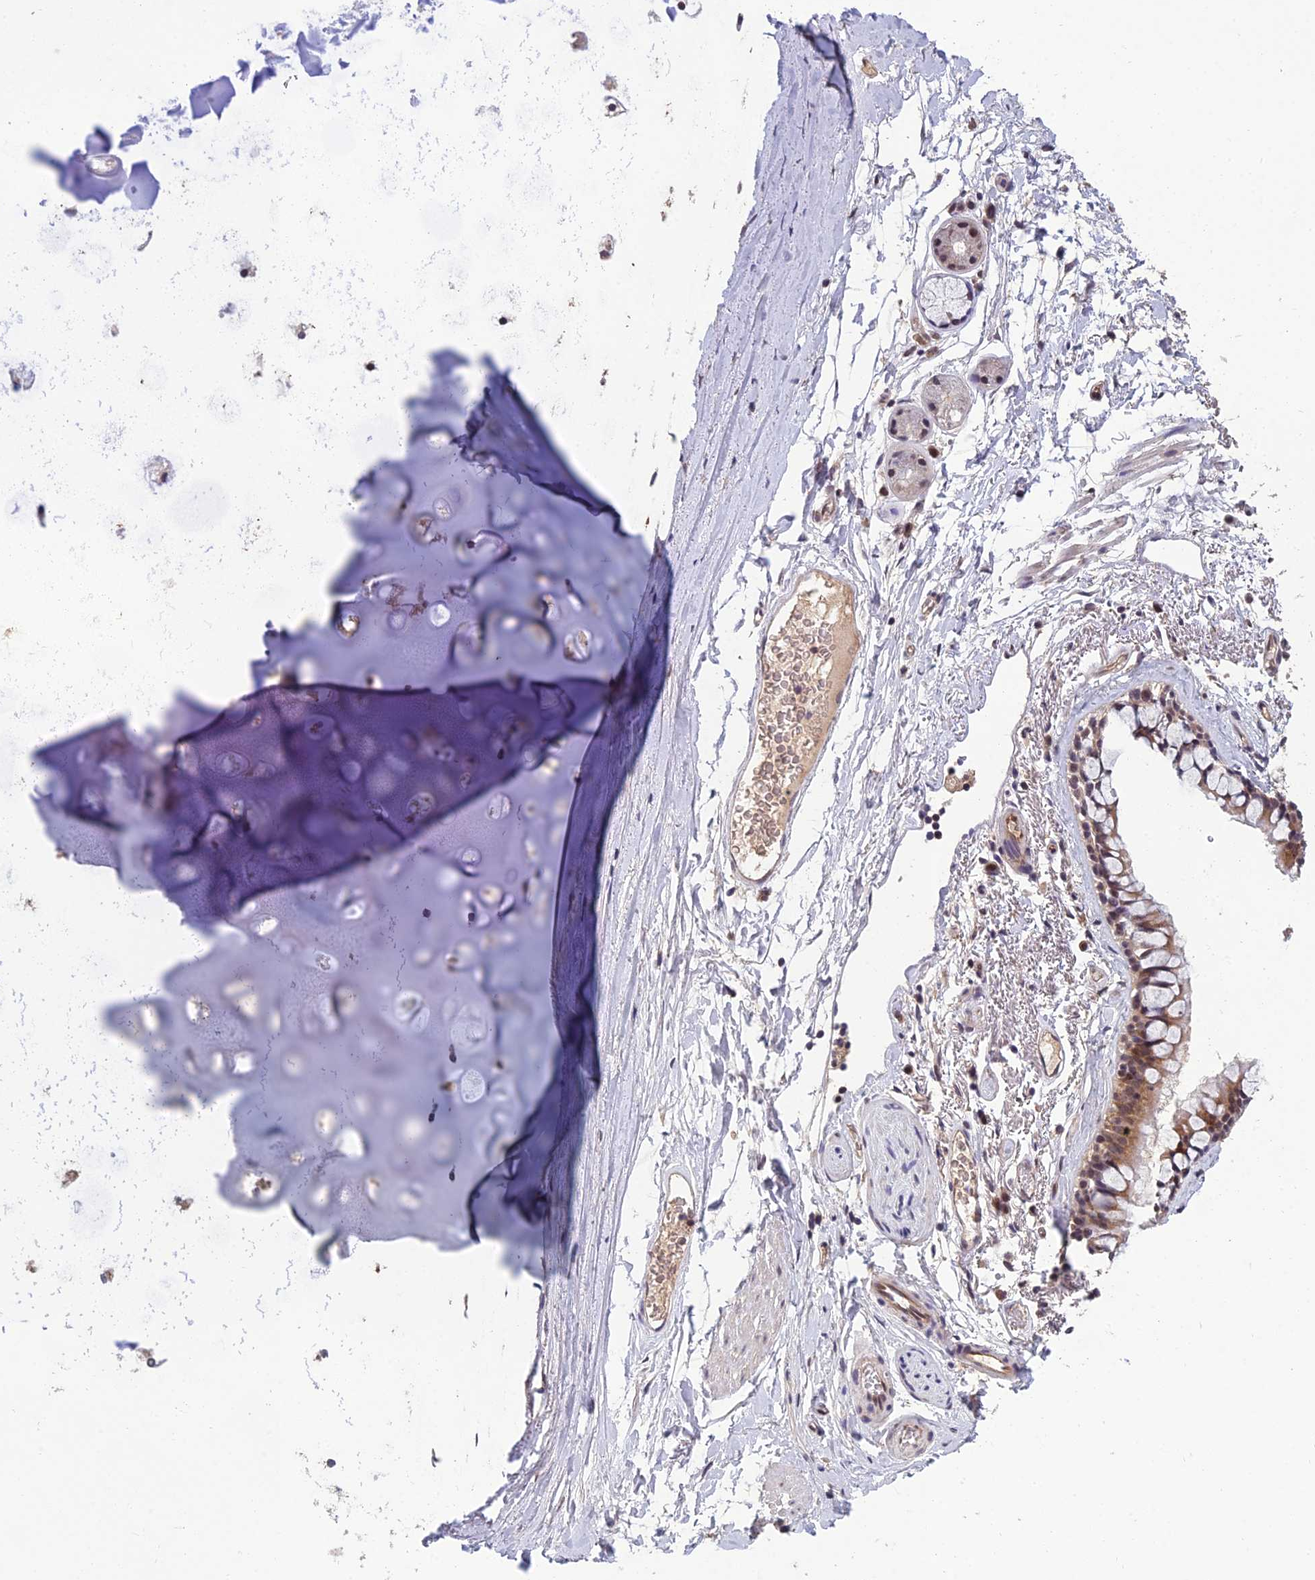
{"staining": {"intensity": "negative", "quantity": "none", "location": "none"}, "tissue": "adipose tissue", "cell_type": "Adipocytes", "image_type": "normal", "snomed": [{"axis": "morphology", "description": "Normal tissue, NOS"}, {"axis": "topography", "description": "Lymph node"}, {"axis": "topography", "description": "Bronchus"}], "caption": "Immunohistochemical staining of benign human adipose tissue displays no significant expression in adipocytes. (Brightfield microscopy of DAB immunohistochemistry at high magnification).", "gene": "GRWD1", "patient": {"sex": "male", "age": 63}}